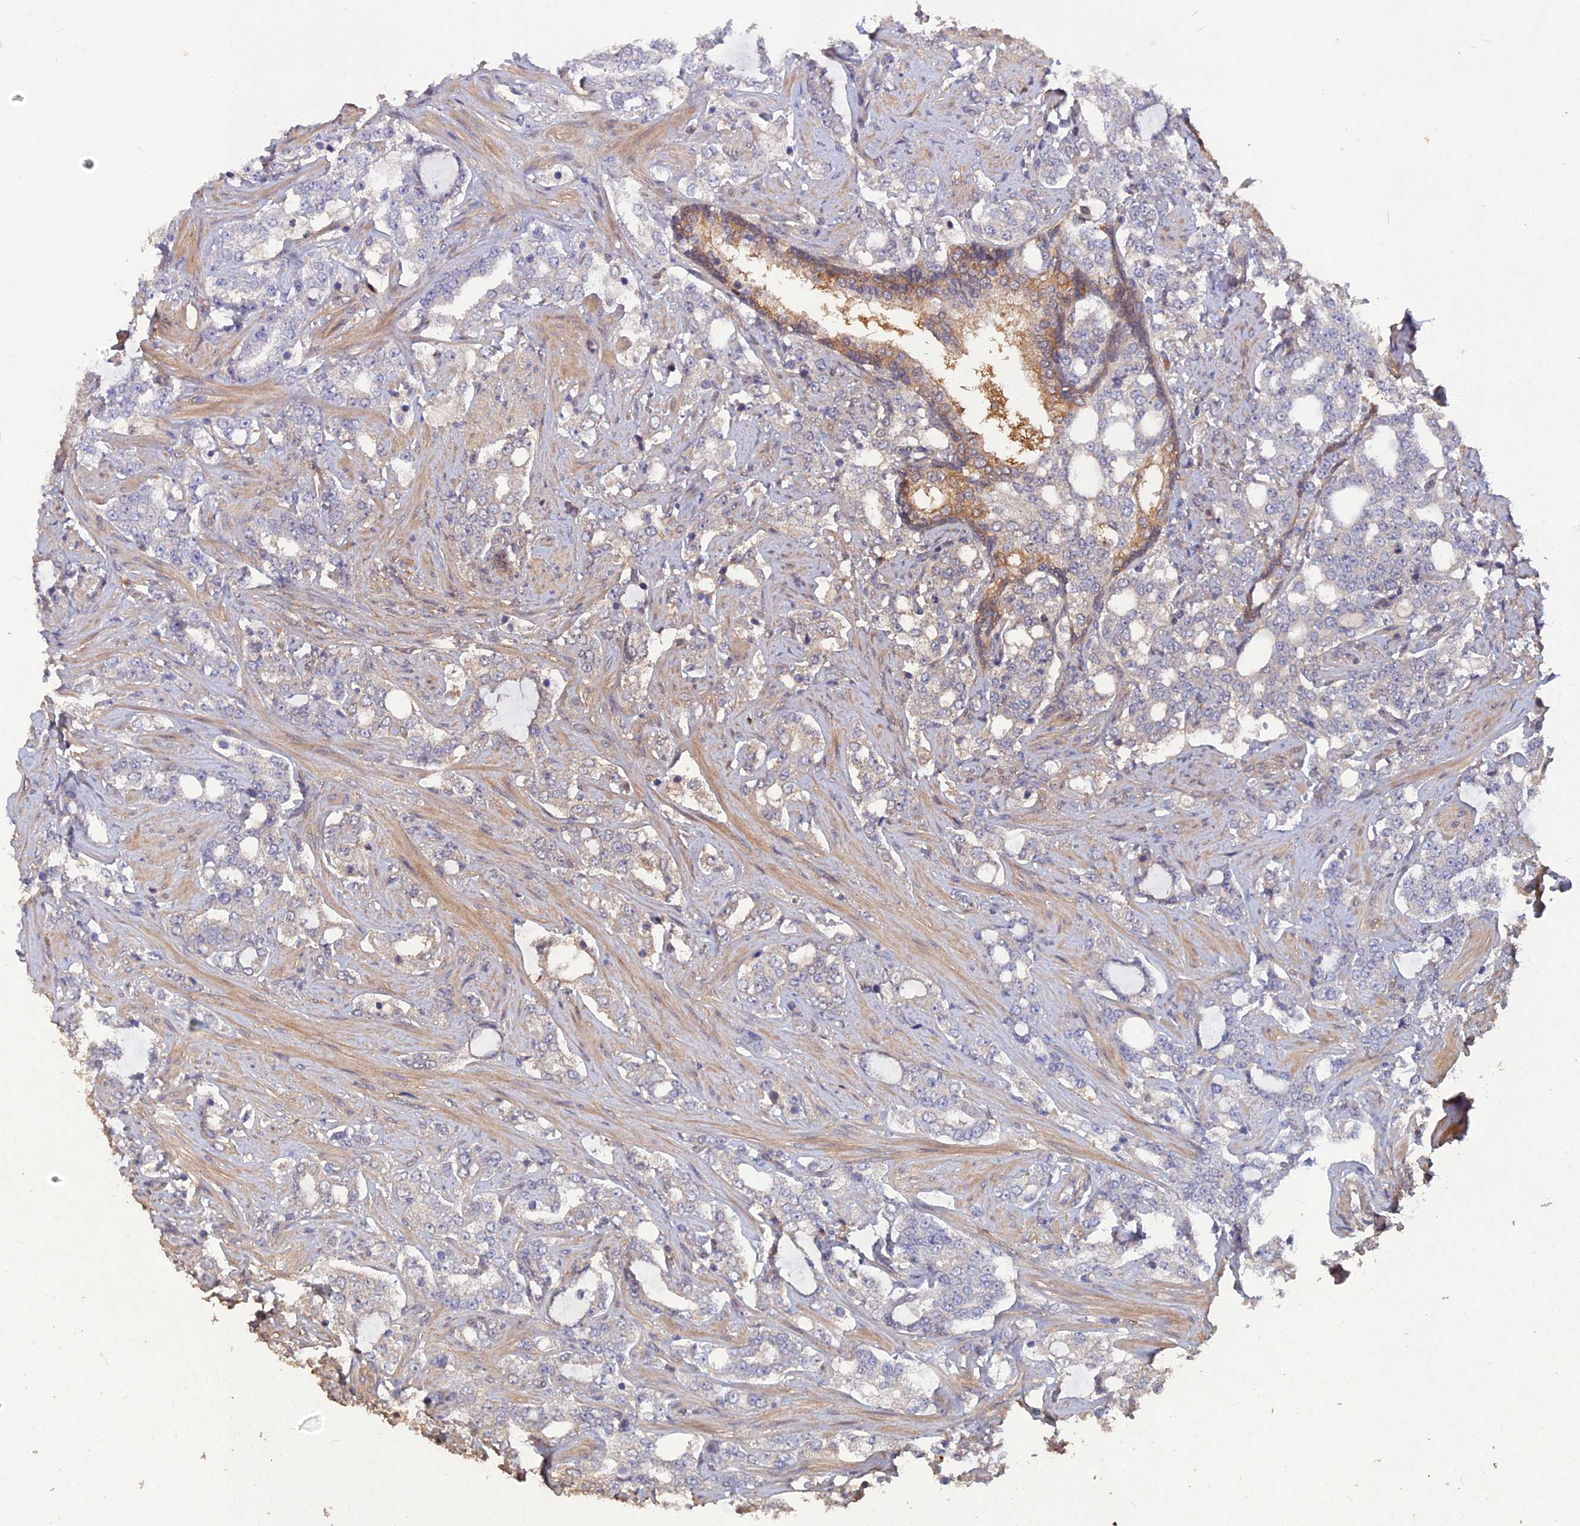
{"staining": {"intensity": "negative", "quantity": "none", "location": "none"}, "tissue": "prostate cancer", "cell_type": "Tumor cells", "image_type": "cancer", "snomed": [{"axis": "morphology", "description": "Adenocarcinoma, High grade"}, {"axis": "topography", "description": "Prostate"}], "caption": "A high-resolution micrograph shows IHC staining of adenocarcinoma (high-grade) (prostate), which shows no significant positivity in tumor cells. (DAB (3,3'-diaminobenzidine) IHC with hematoxylin counter stain).", "gene": "BLVRA", "patient": {"sex": "male", "age": 64}}